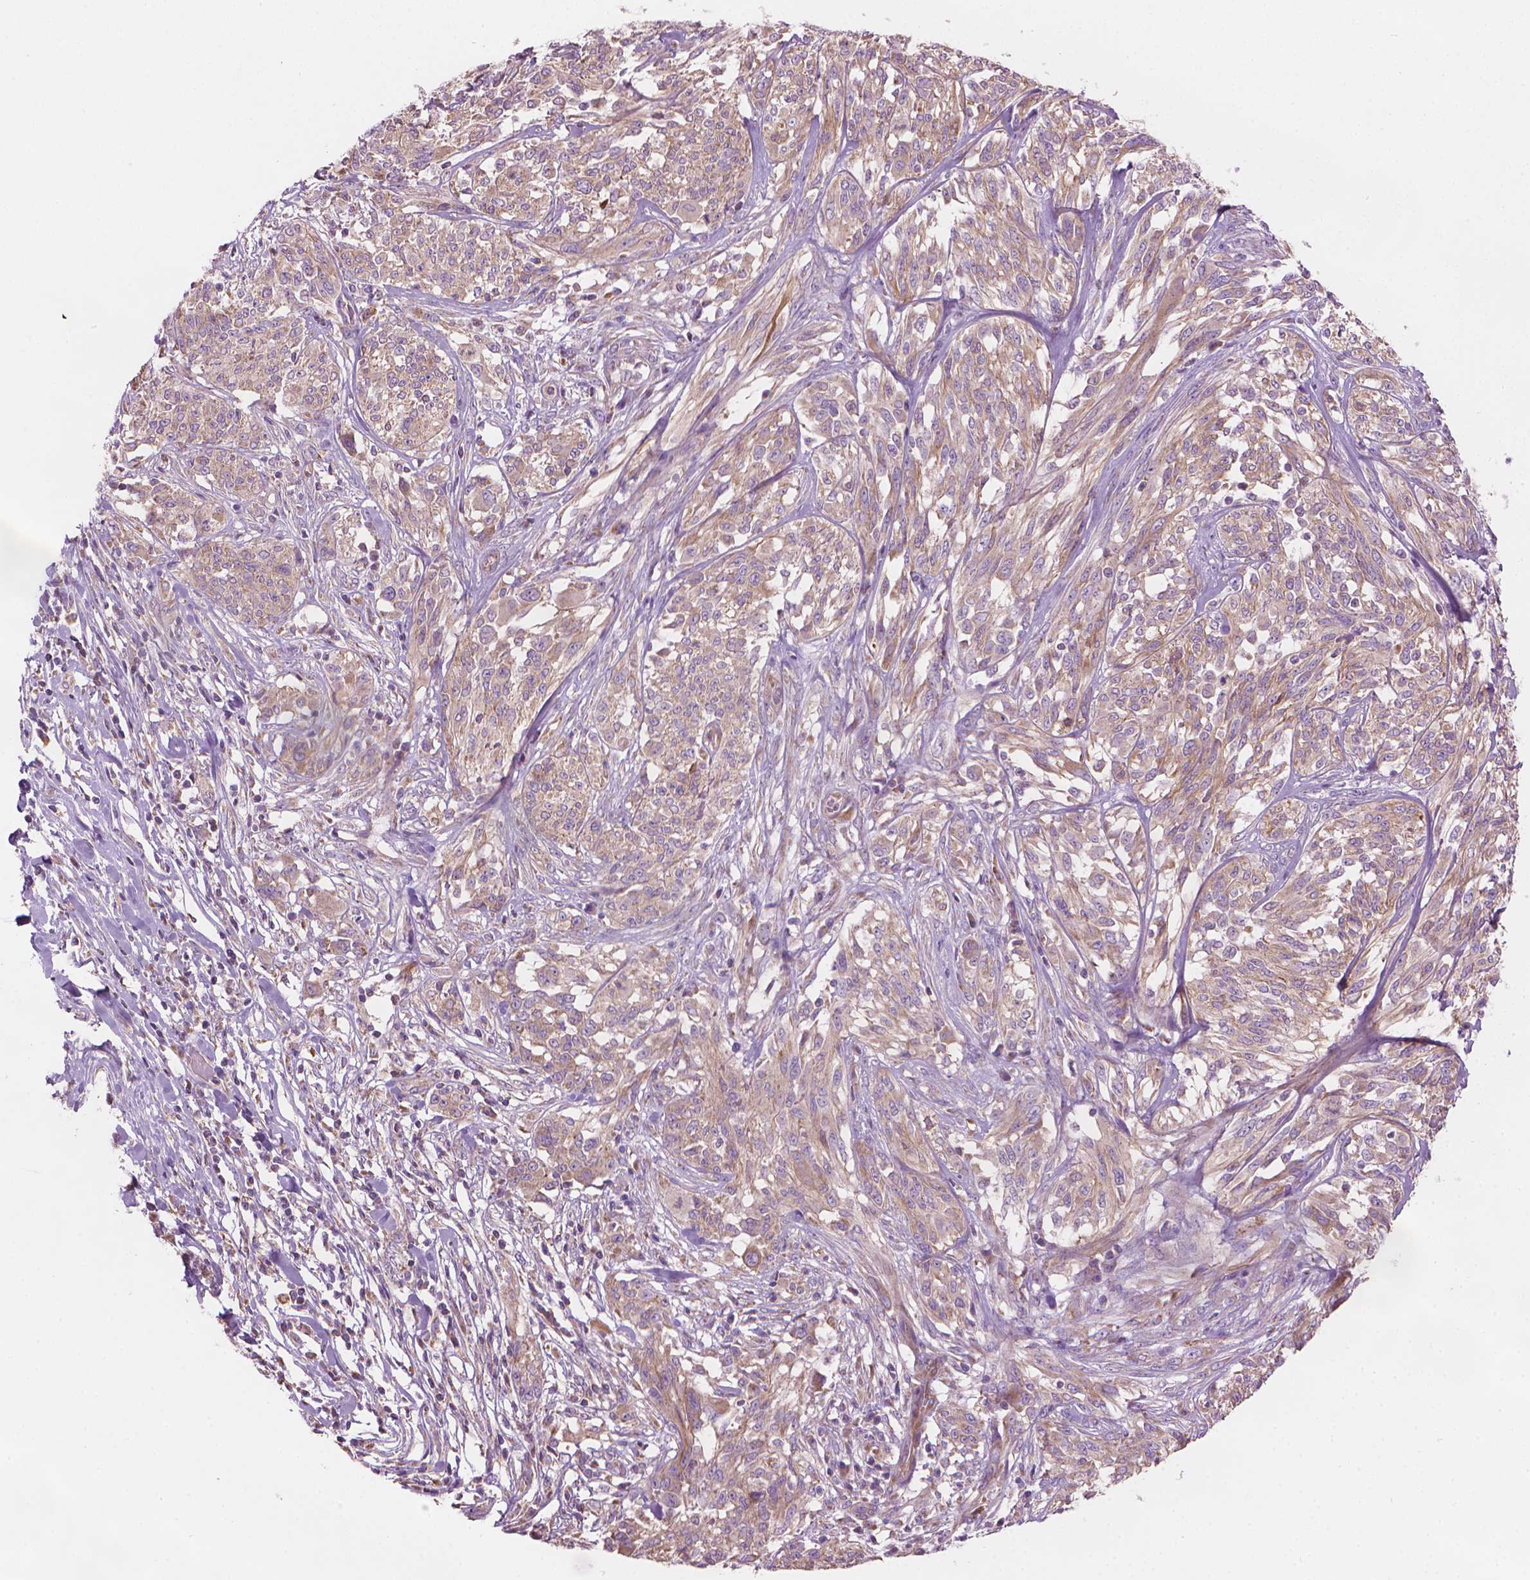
{"staining": {"intensity": "moderate", "quantity": ">75%", "location": "cytoplasmic/membranous"}, "tissue": "melanoma", "cell_type": "Tumor cells", "image_type": "cancer", "snomed": [{"axis": "morphology", "description": "Malignant melanoma, NOS"}, {"axis": "topography", "description": "Skin"}], "caption": "About >75% of tumor cells in malignant melanoma show moderate cytoplasmic/membranous protein expression as visualized by brown immunohistochemical staining.", "gene": "TTC29", "patient": {"sex": "female", "age": 91}}